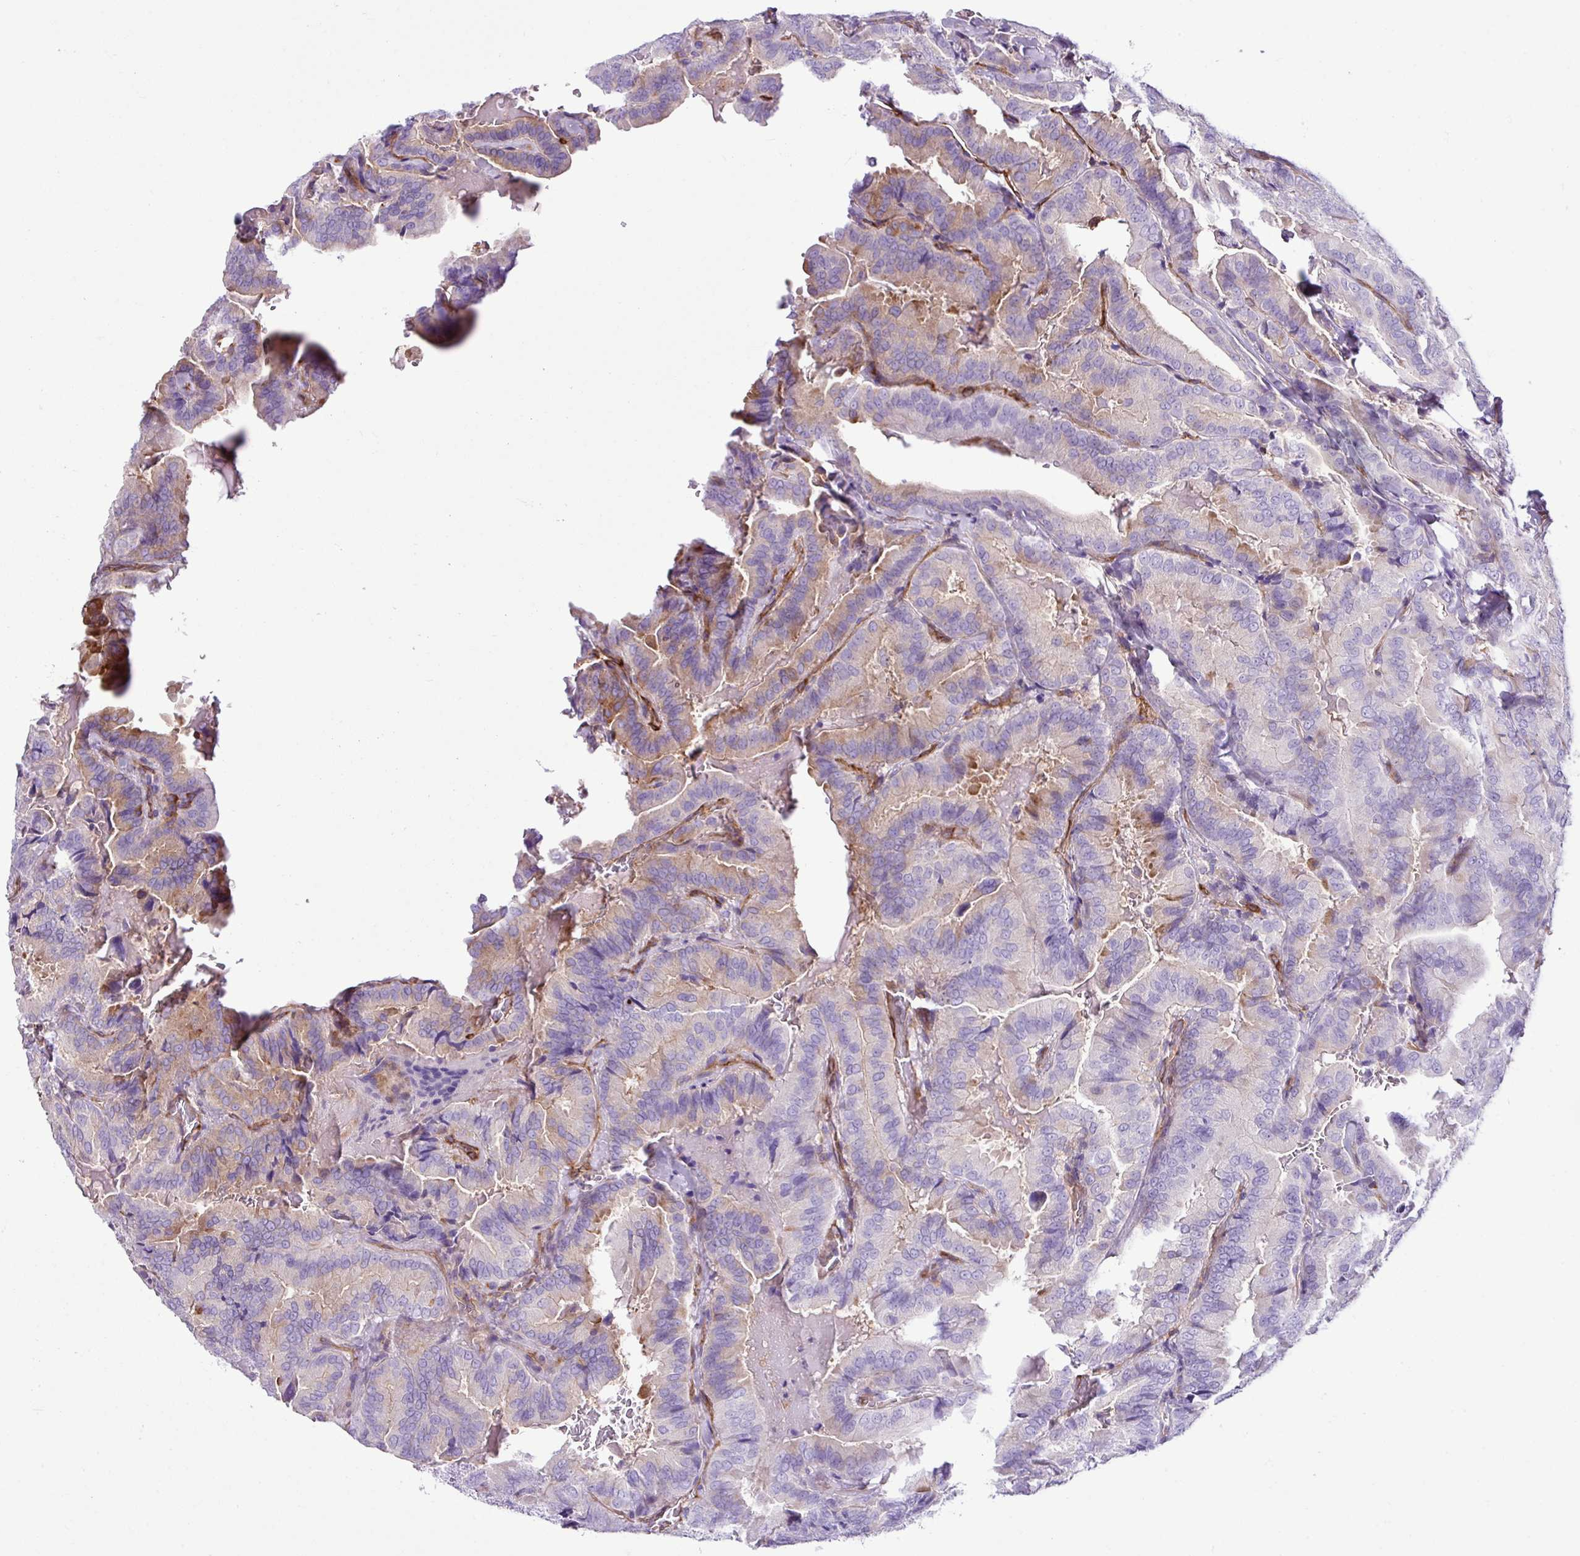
{"staining": {"intensity": "weak", "quantity": "<25%", "location": "cytoplasmic/membranous"}, "tissue": "thyroid cancer", "cell_type": "Tumor cells", "image_type": "cancer", "snomed": [{"axis": "morphology", "description": "Papillary adenocarcinoma, NOS"}, {"axis": "topography", "description": "Thyroid gland"}], "caption": "There is no significant expression in tumor cells of thyroid cancer.", "gene": "EME2", "patient": {"sex": "male", "age": 61}}